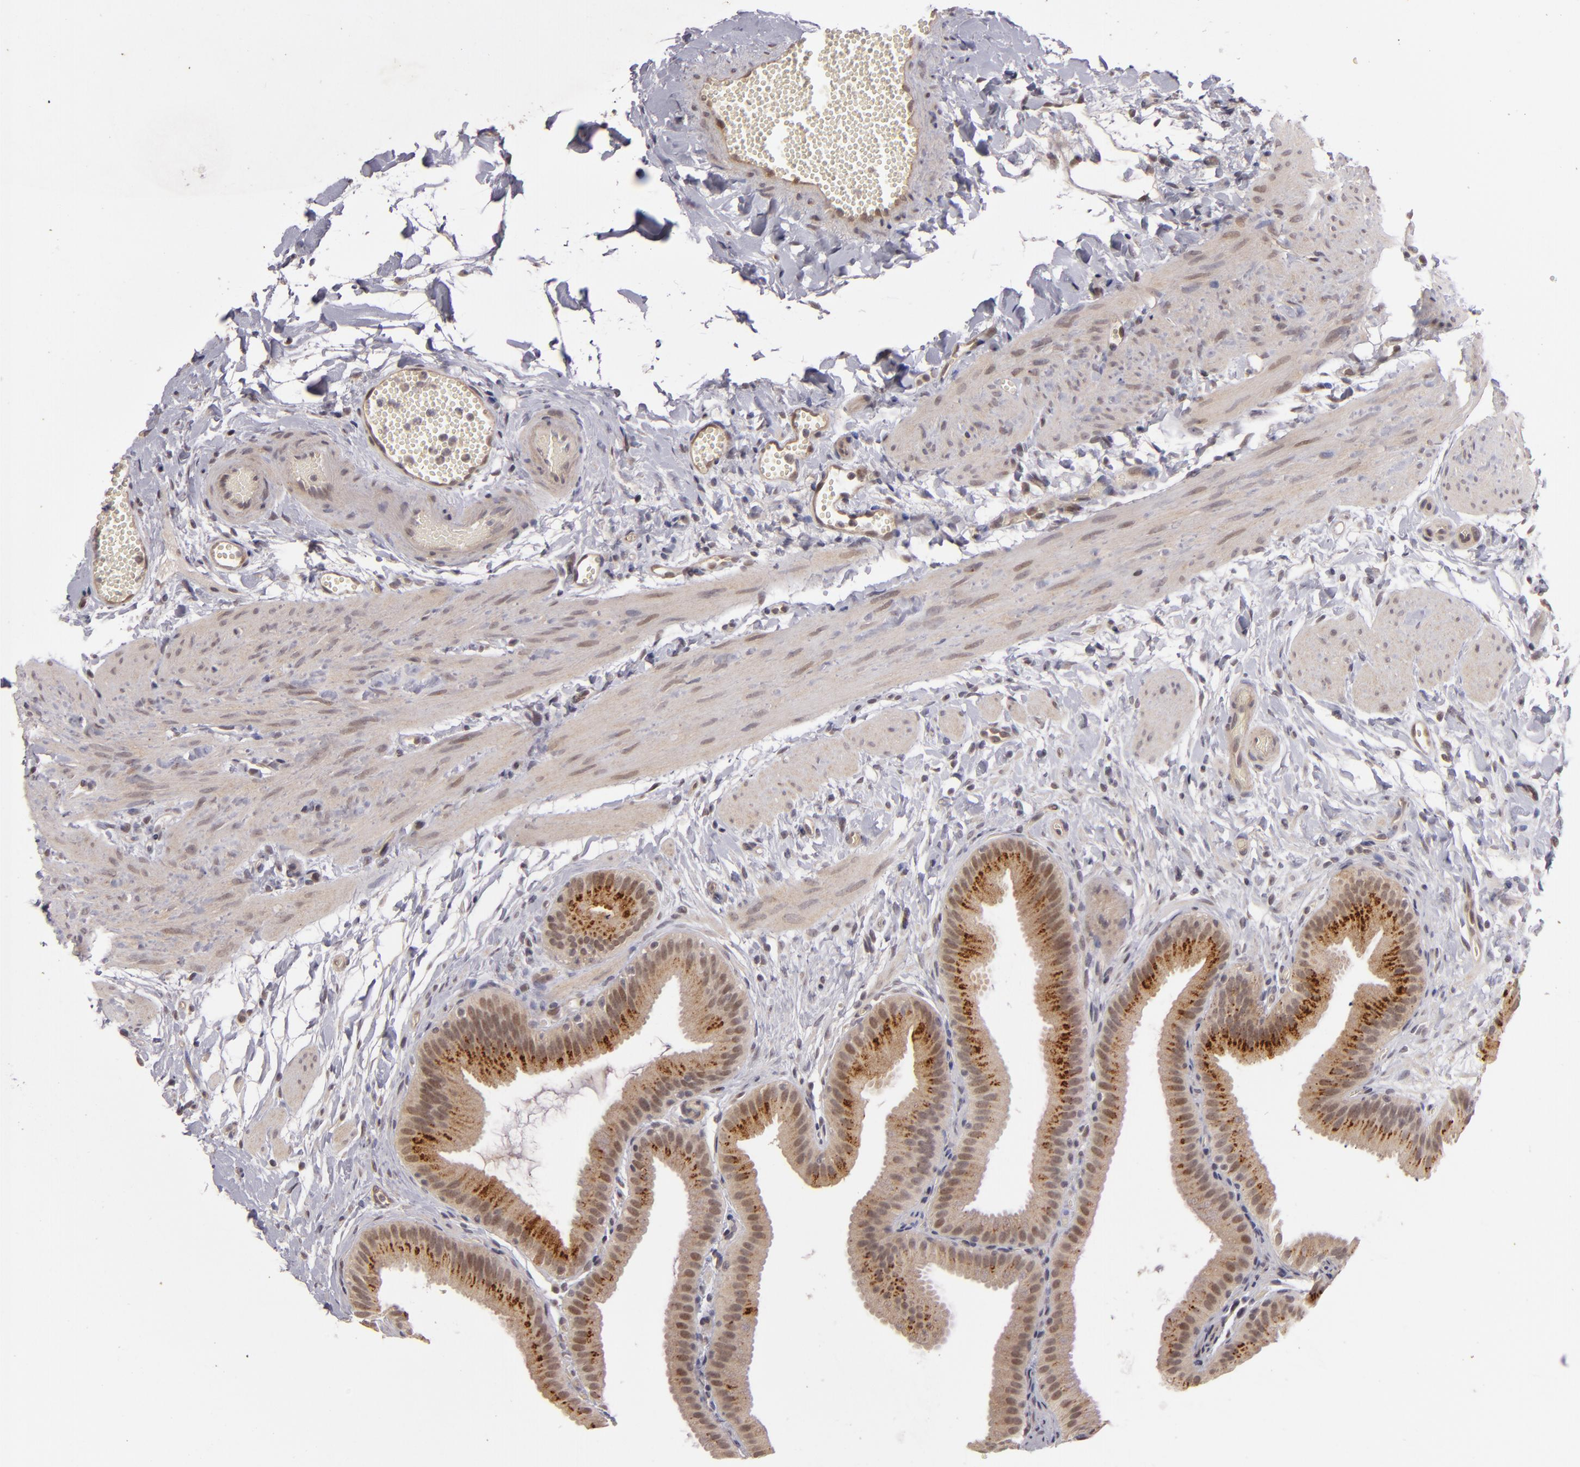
{"staining": {"intensity": "moderate", "quantity": ">75%", "location": "cytoplasmic/membranous"}, "tissue": "gallbladder", "cell_type": "Glandular cells", "image_type": "normal", "snomed": [{"axis": "morphology", "description": "Normal tissue, NOS"}, {"axis": "topography", "description": "Gallbladder"}], "caption": "A photomicrograph of gallbladder stained for a protein demonstrates moderate cytoplasmic/membranous brown staining in glandular cells. (Stains: DAB in brown, nuclei in blue, Microscopy: brightfield microscopy at high magnification).", "gene": "DFFA", "patient": {"sex": "female", "age": 63}}